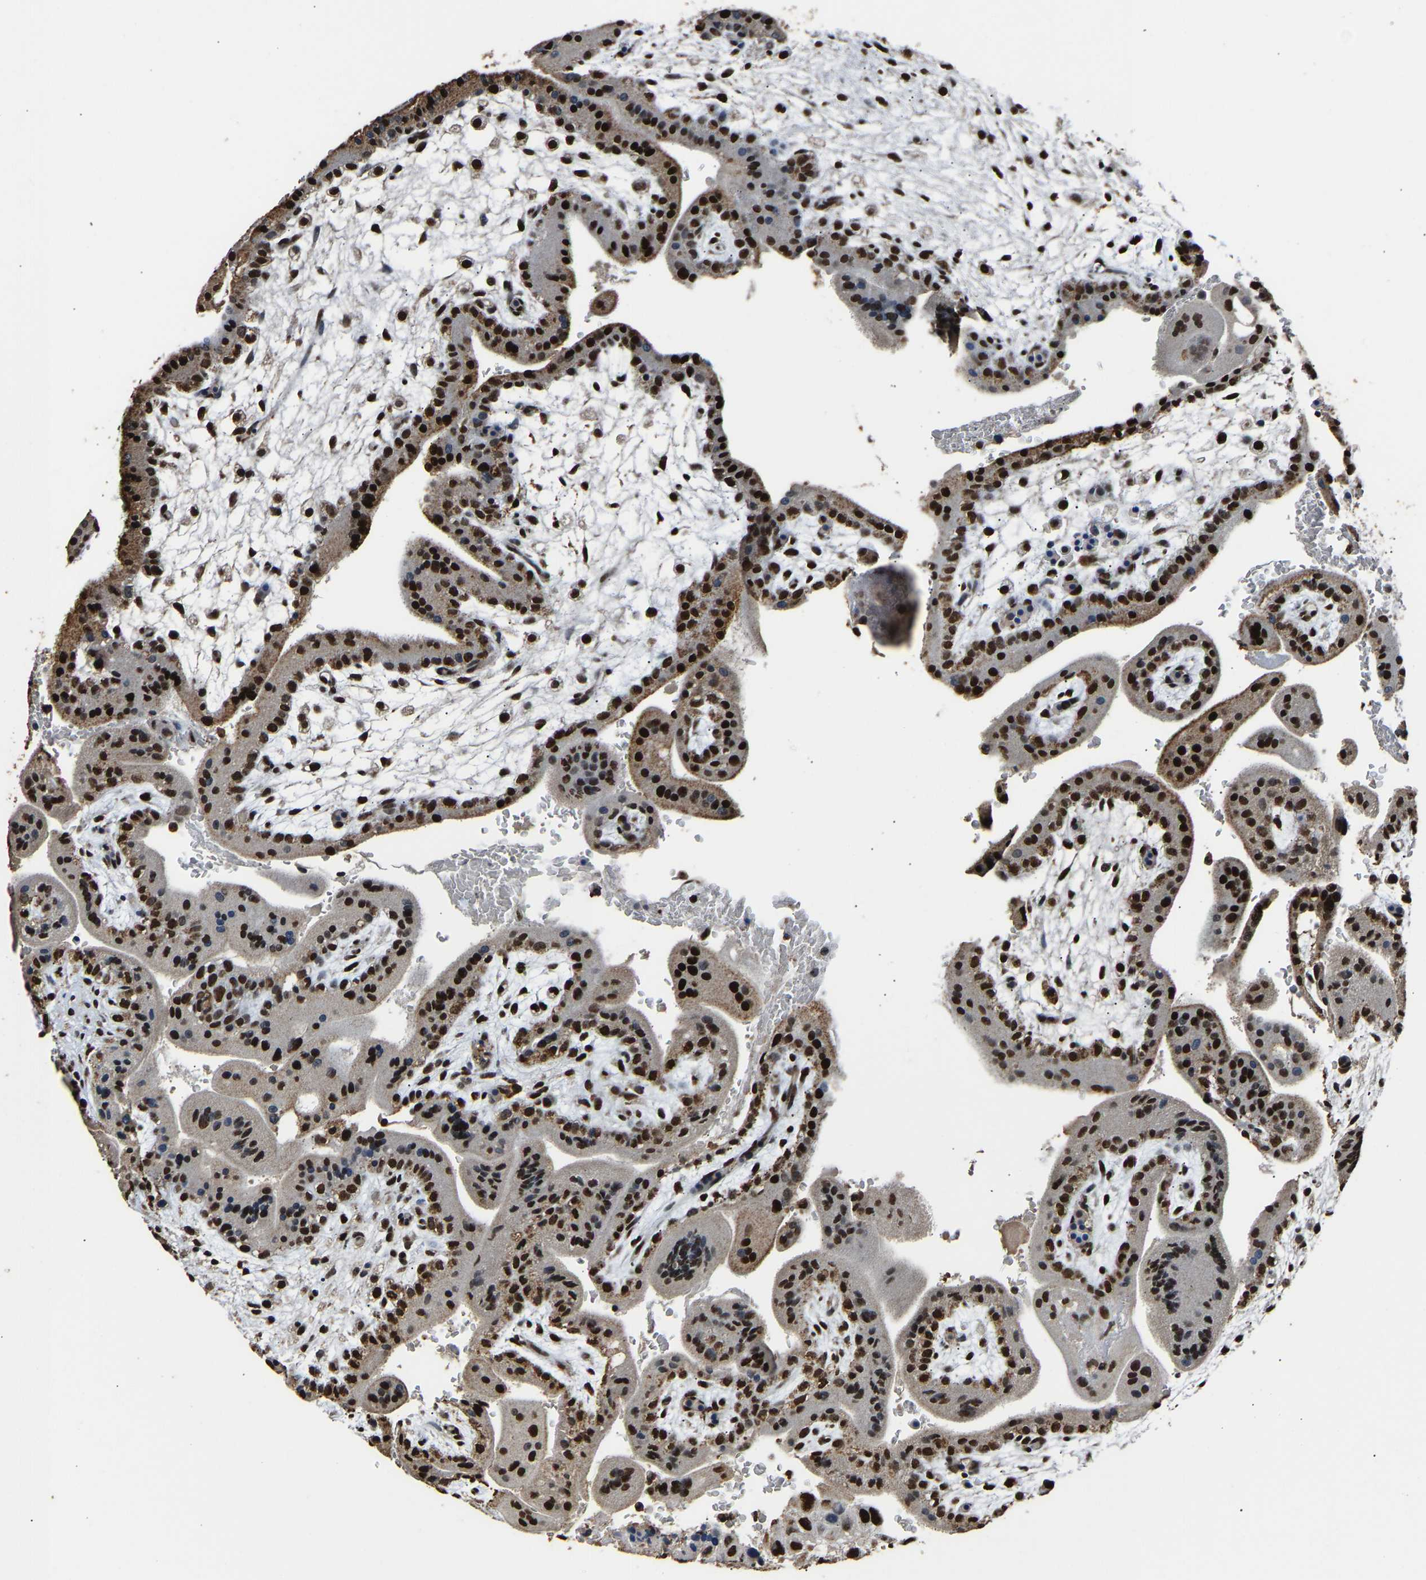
{"staining": {"intensity": "strong", "quantity": ">75%", "location": "nuclear"}, "tissue": "placenta", "cell_type": "Decidual cells", "image_type": "normal", "snomed": [{"axis": "morphology", "description": "Normal tissue, NOS"}, {"axis": "topography", "description": "Placenta"}], "caption": "Protein staining by immunohistochemistry (IHC) demonstrates strong nuclear positivity in about >75% of decidual cells in unremarkable placenta.", "gene": "SAFB", "patient": {"sex": "female", "age": 35}}